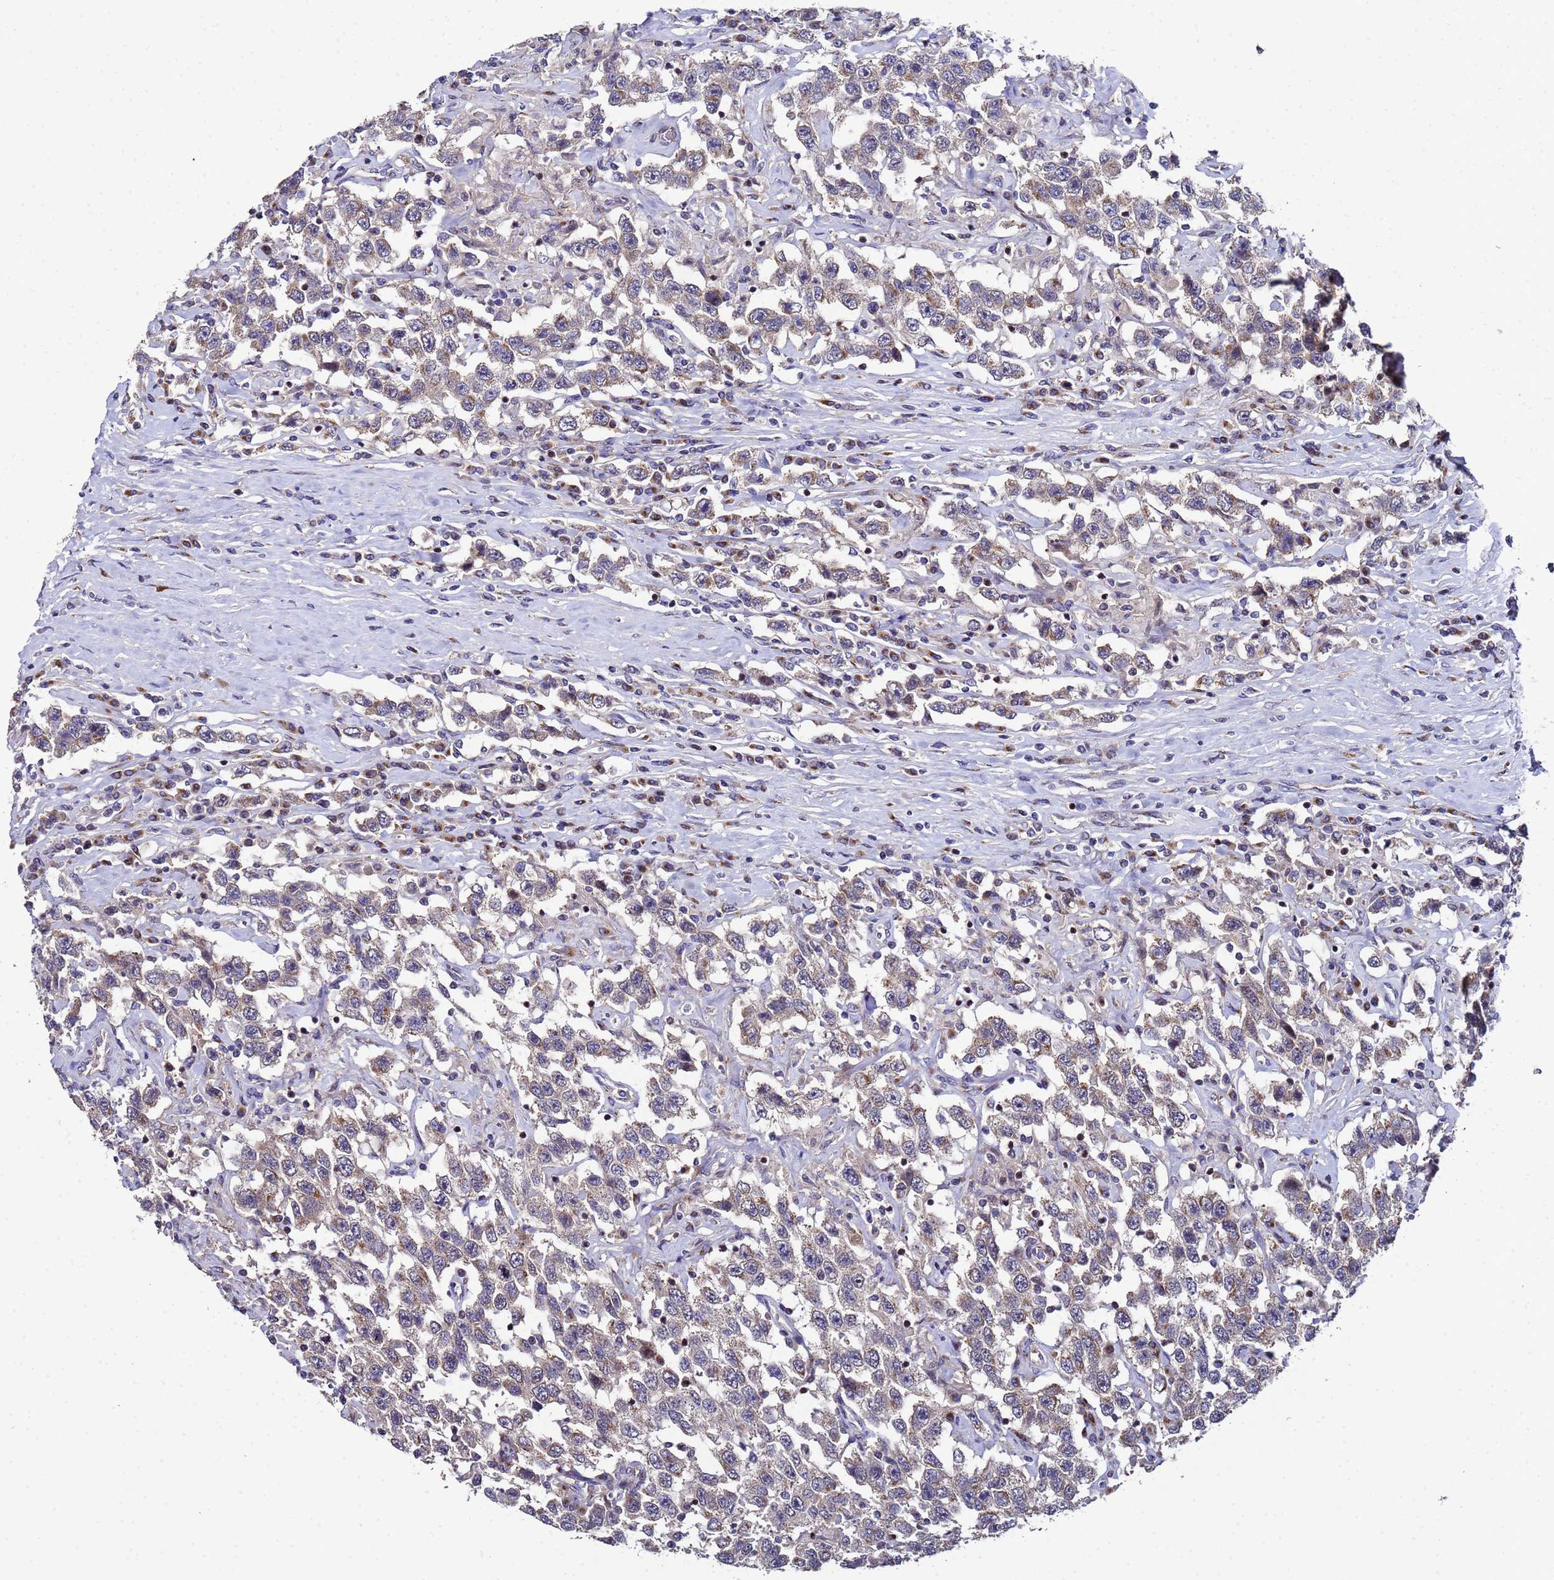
{"staining": {"intensity": "moderate", "quantity": "<25%", "location": "cytoplasmic/membranous"}, "tissue": "testis cancer", "cell_type": "Tumor cells", "image_type": "cancer", "snomed": [{"axis": "morphology", "description": "Seminoma, NOS"}, {"axis": "topography", "description": "Testis"}], "caption": "Moderate cytoplasmic/membranous expression for a protein is appreciated in about <25% of tumor cells of testis cancer (seminoma) using immunohistochemistry (IHC).", "gene": "NSUN6", "patient": {"sex": "male", "age": 41}}